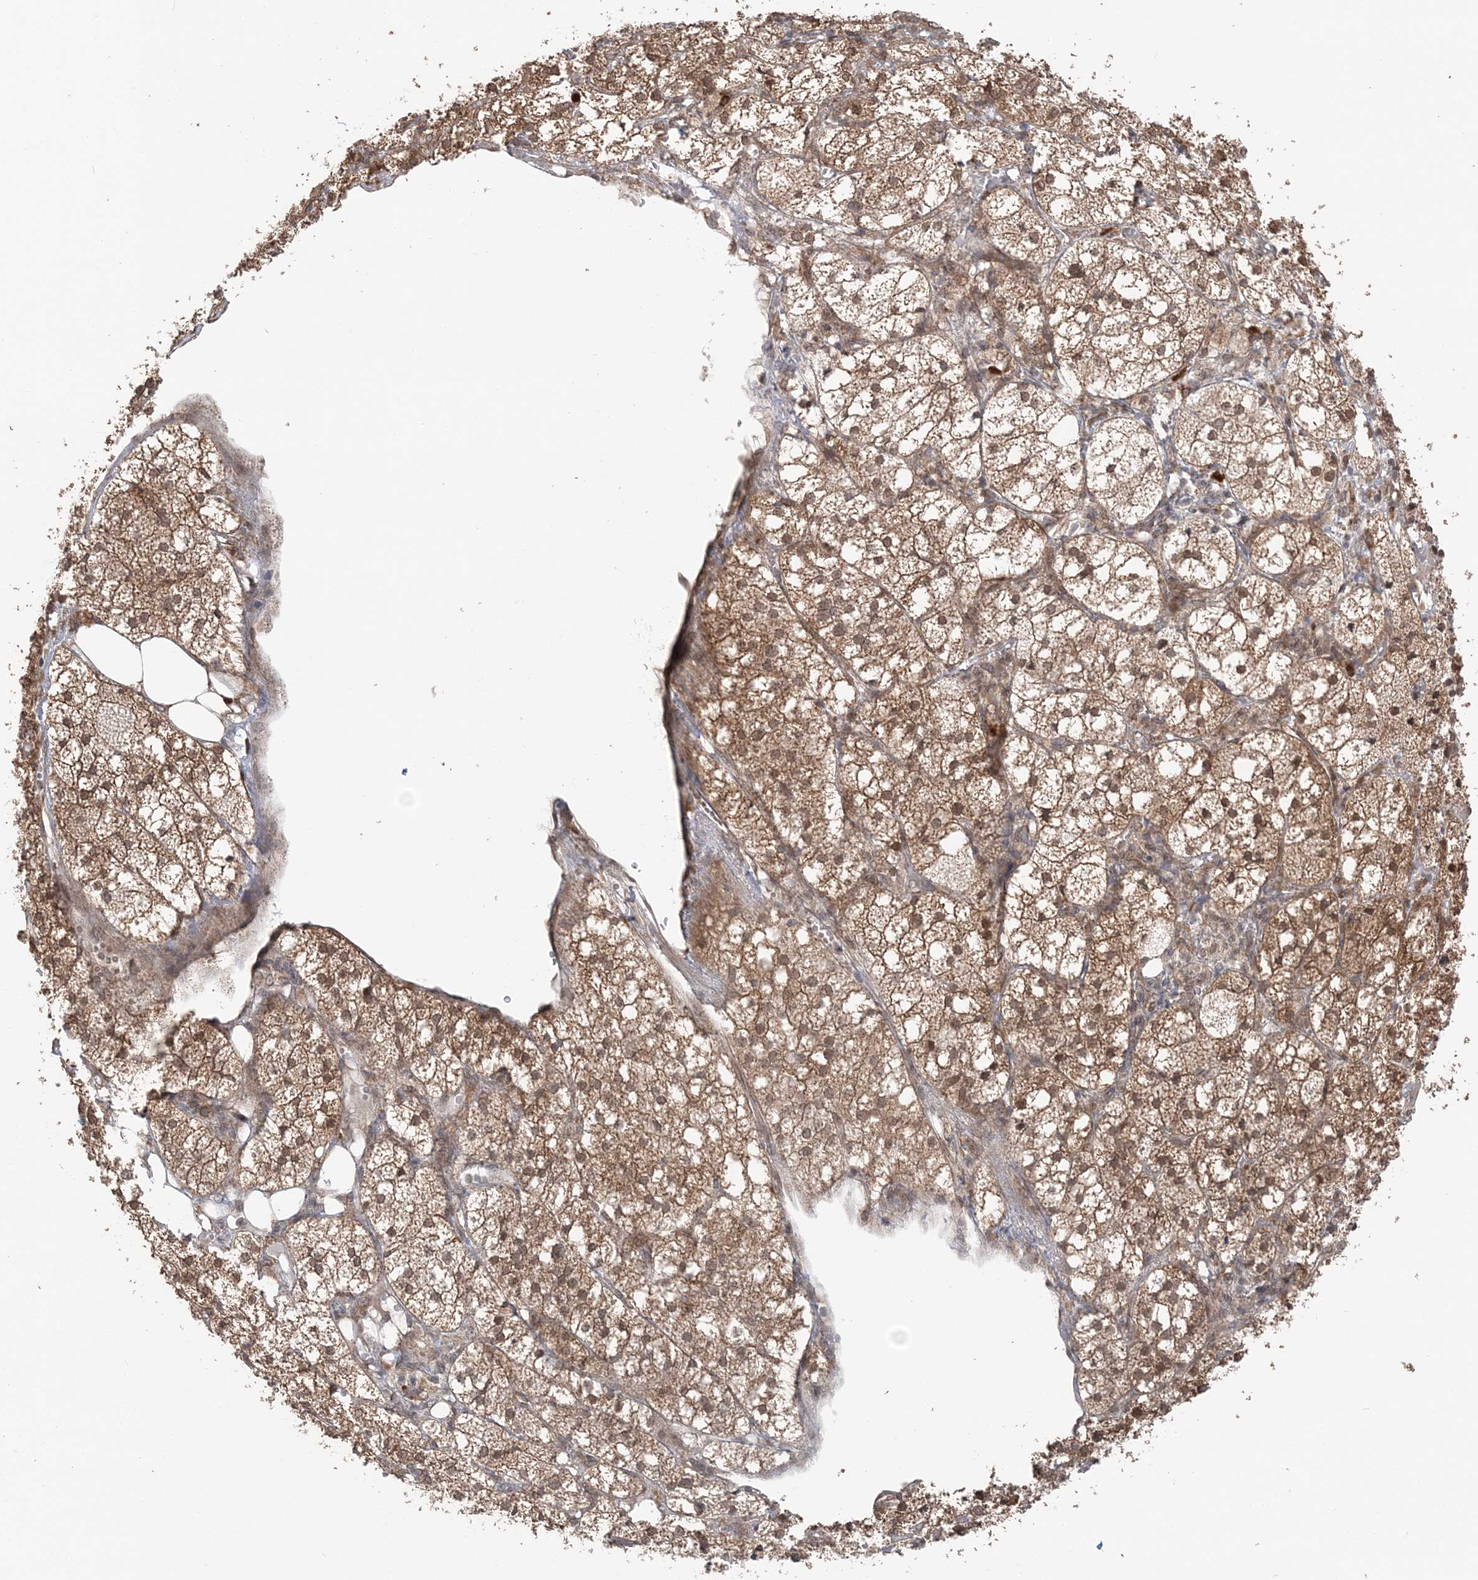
{"staining": {"intensity": "strong", "quantity": ">75%", "location": "cytoplasmic/membranous"}, "tissue": "adrenal gland", "cell_type": "Glandular cells", "image_type": "normal", "snomed": [{"axis": "morphology", "description": "Normal tissue, NOS"}, {"axis": "topography", "description": "Adrenal gland"}], "caption": "This is an image of immunohistochemistry staining of normal adrenal gland, which shows strong positivity in the cytoplasmic/membranous of glandular cells.", "gene": "TMED10", "patient": {"sex": "female", "age": 61}}